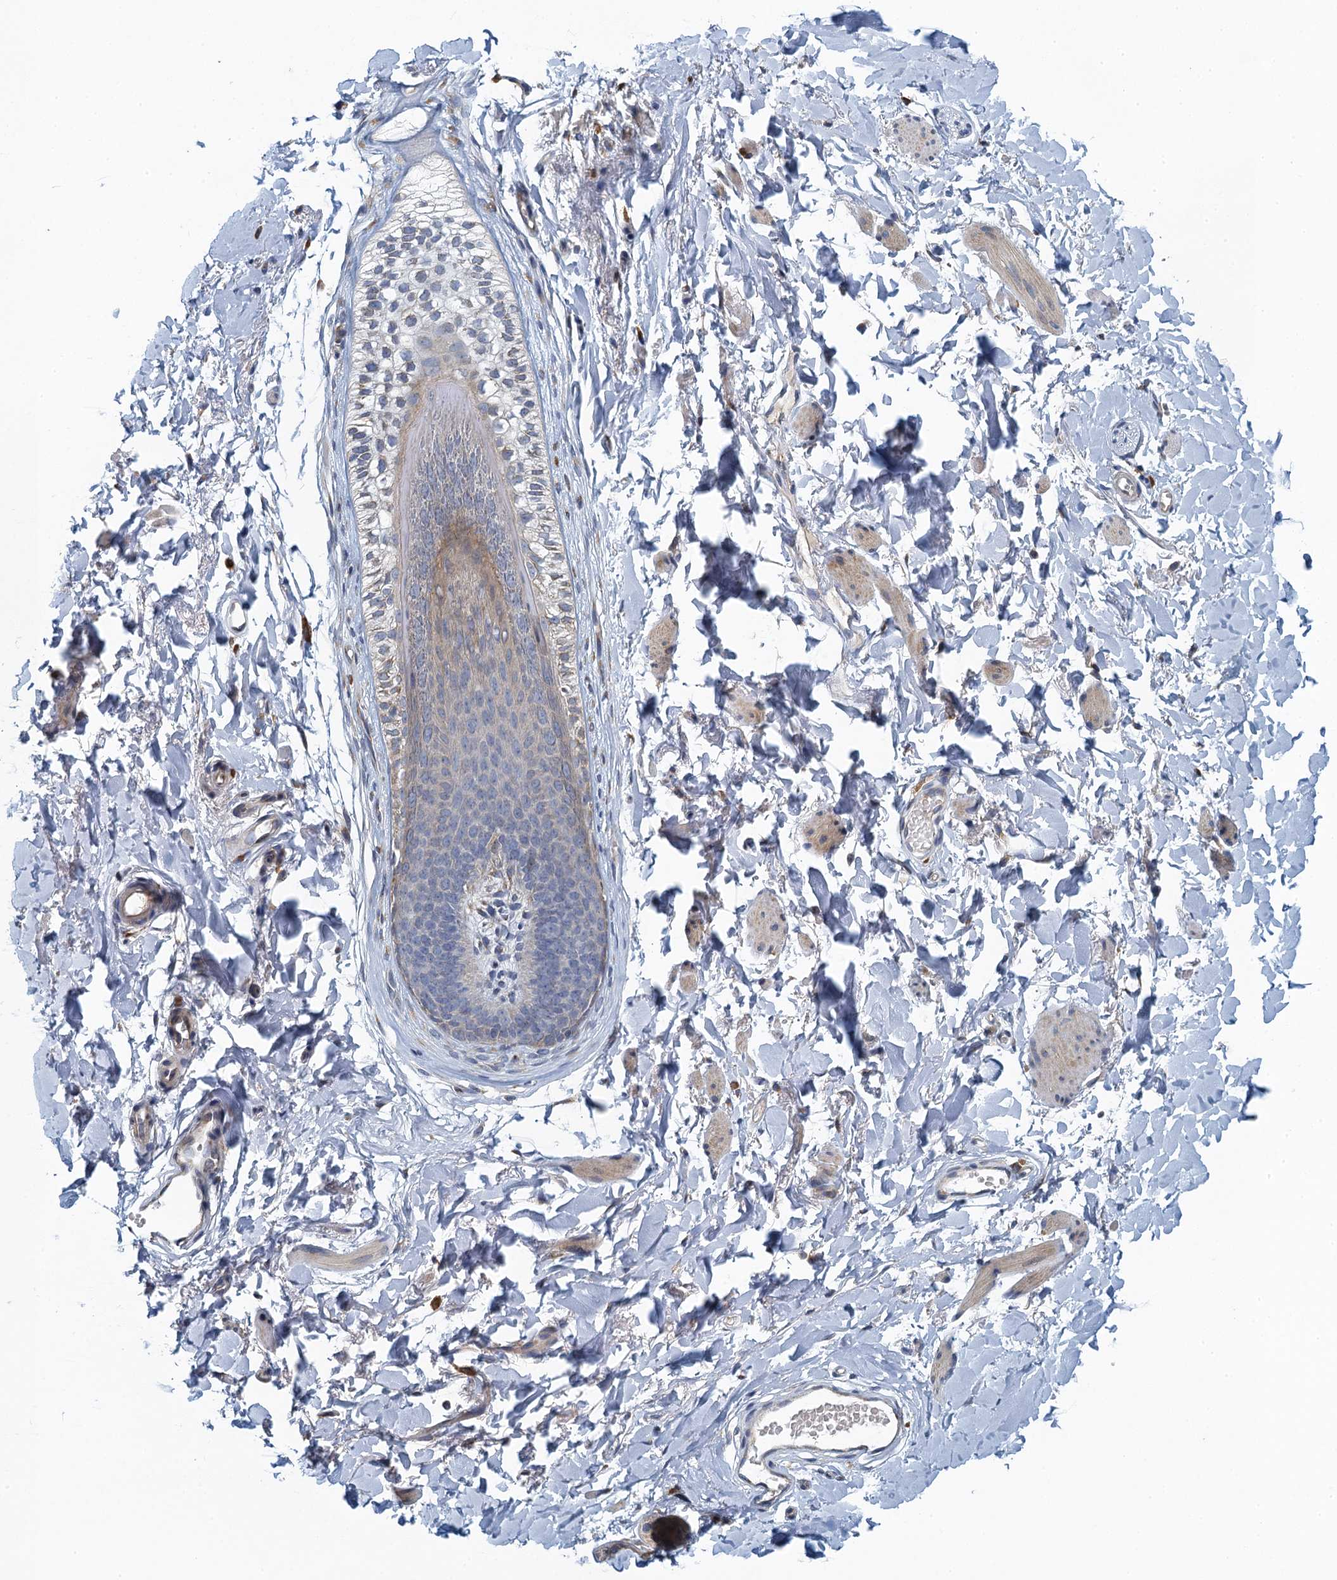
{"staining": {"intensity": "weak", "quantity": "<25%", "location": "cytoplasmic/membranous"}, "tissue": "skin", "cell_type": "Epidermal cells", "image_type": "normal", "snomed": [{"axis": "morphology", "description": "Normal tissue, NOS"}, {"axis": "morphology", "description": "Inflammation, NOS"}, {"axis": "topography", "description": "Vulva"}], "caption": "Photomicrograph shows no significant protein positivity in epidermal cells of normal skin.", "gene": "ALG2", "patient": {"sex": "female", "age": 84}}